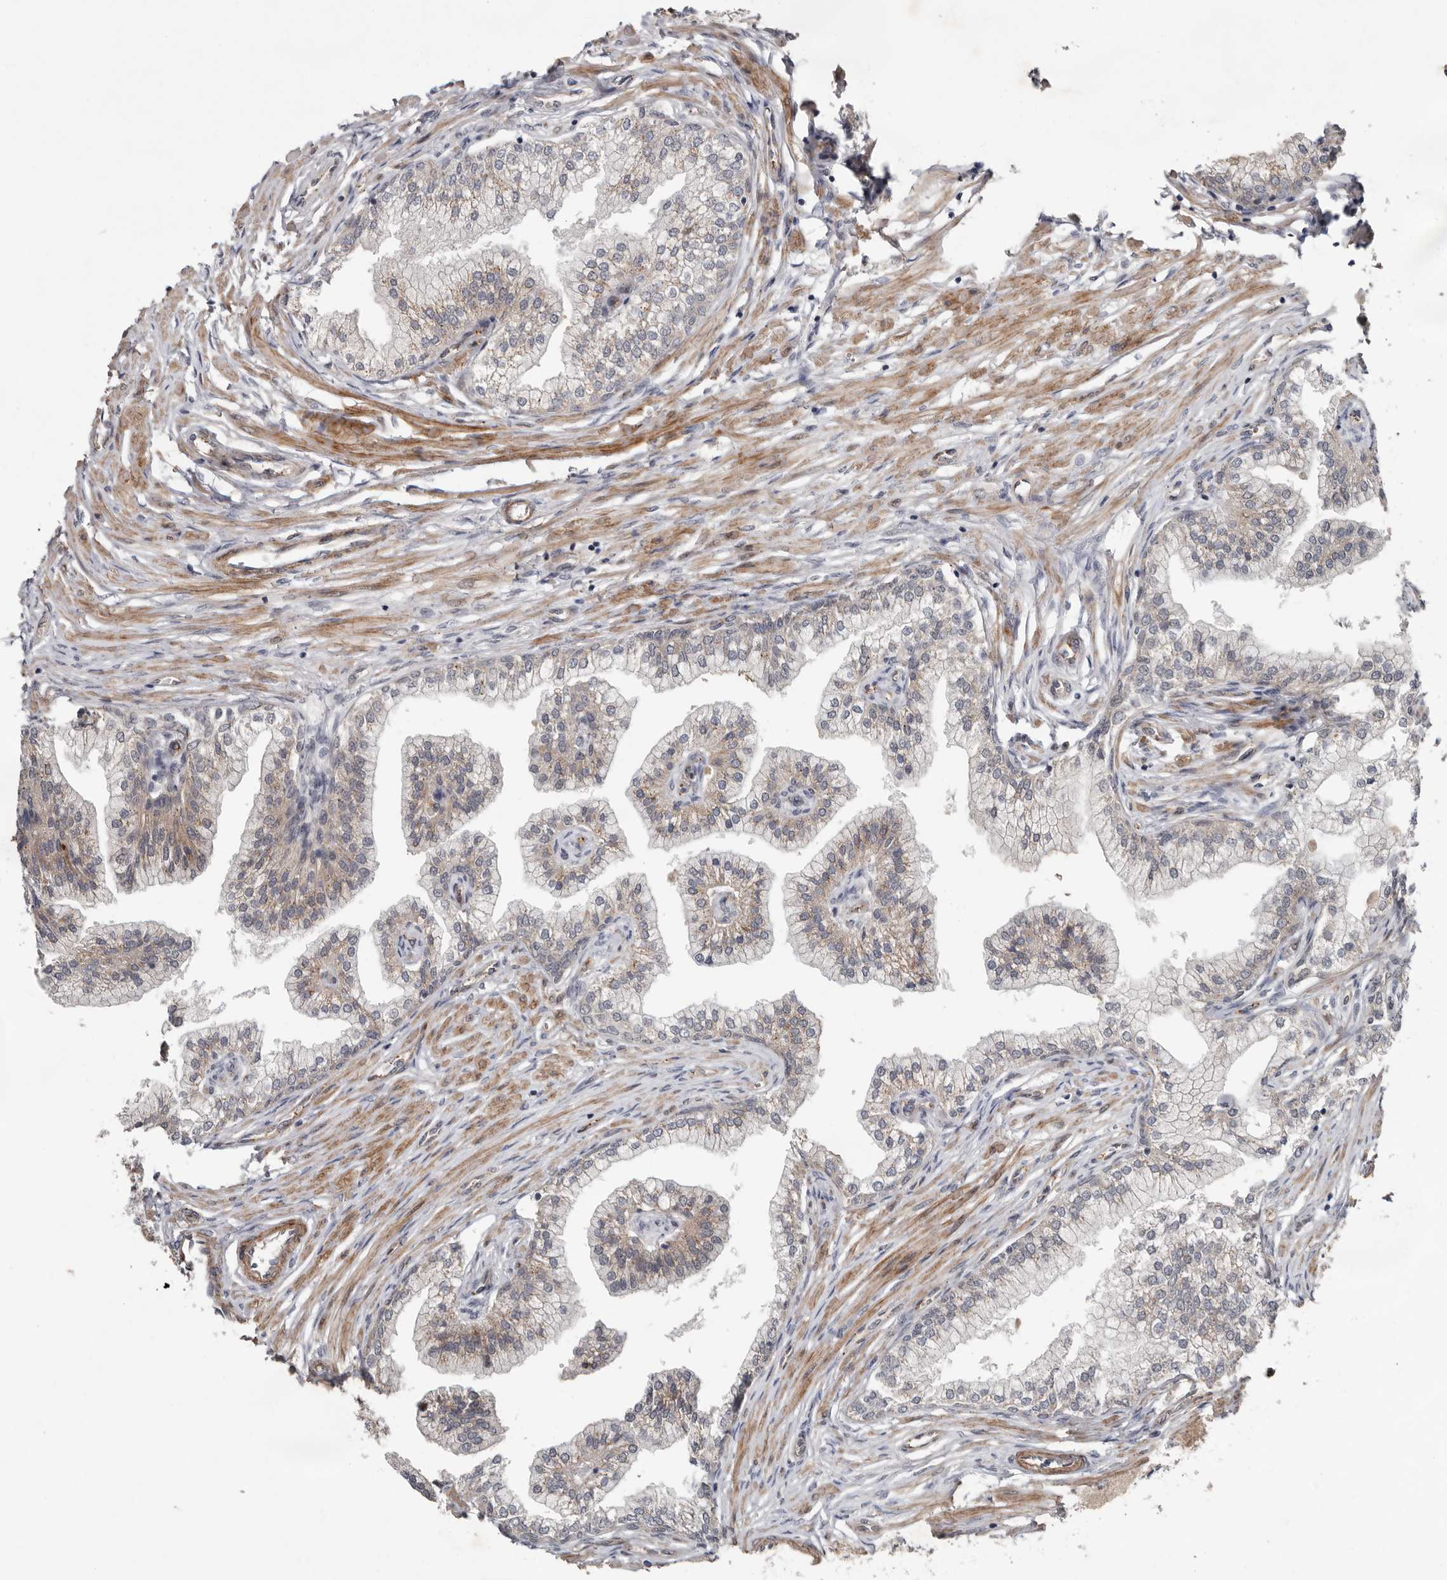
{"staining": {"intensity": "moderate", "quantity": "25%-75%", "location": "cytoplasmic/membranous"}, "tissue": "prostate", "cell_type": "Glandular cells", "image_type": "normal", "snomed": [{"axis": "morphology", "description": "Normal tissue, NOS"}, {"axis": "morphology", "description": "Urothelial carcinoma, Low grade"}, {"axis": "topography", "description": "Urinary bladder"}, {"axis": "topography", "description": "Prostate"}], "caption": "High-power microscopy captured an immunohistochemistry (IHC) image of unremarkable prostate, revealing moderate cytoplasmic/membranous staining in about 25%-75% of glandular cells.", "gene": "RANBP17", "patient": {"sex": "male", "age": 60}}